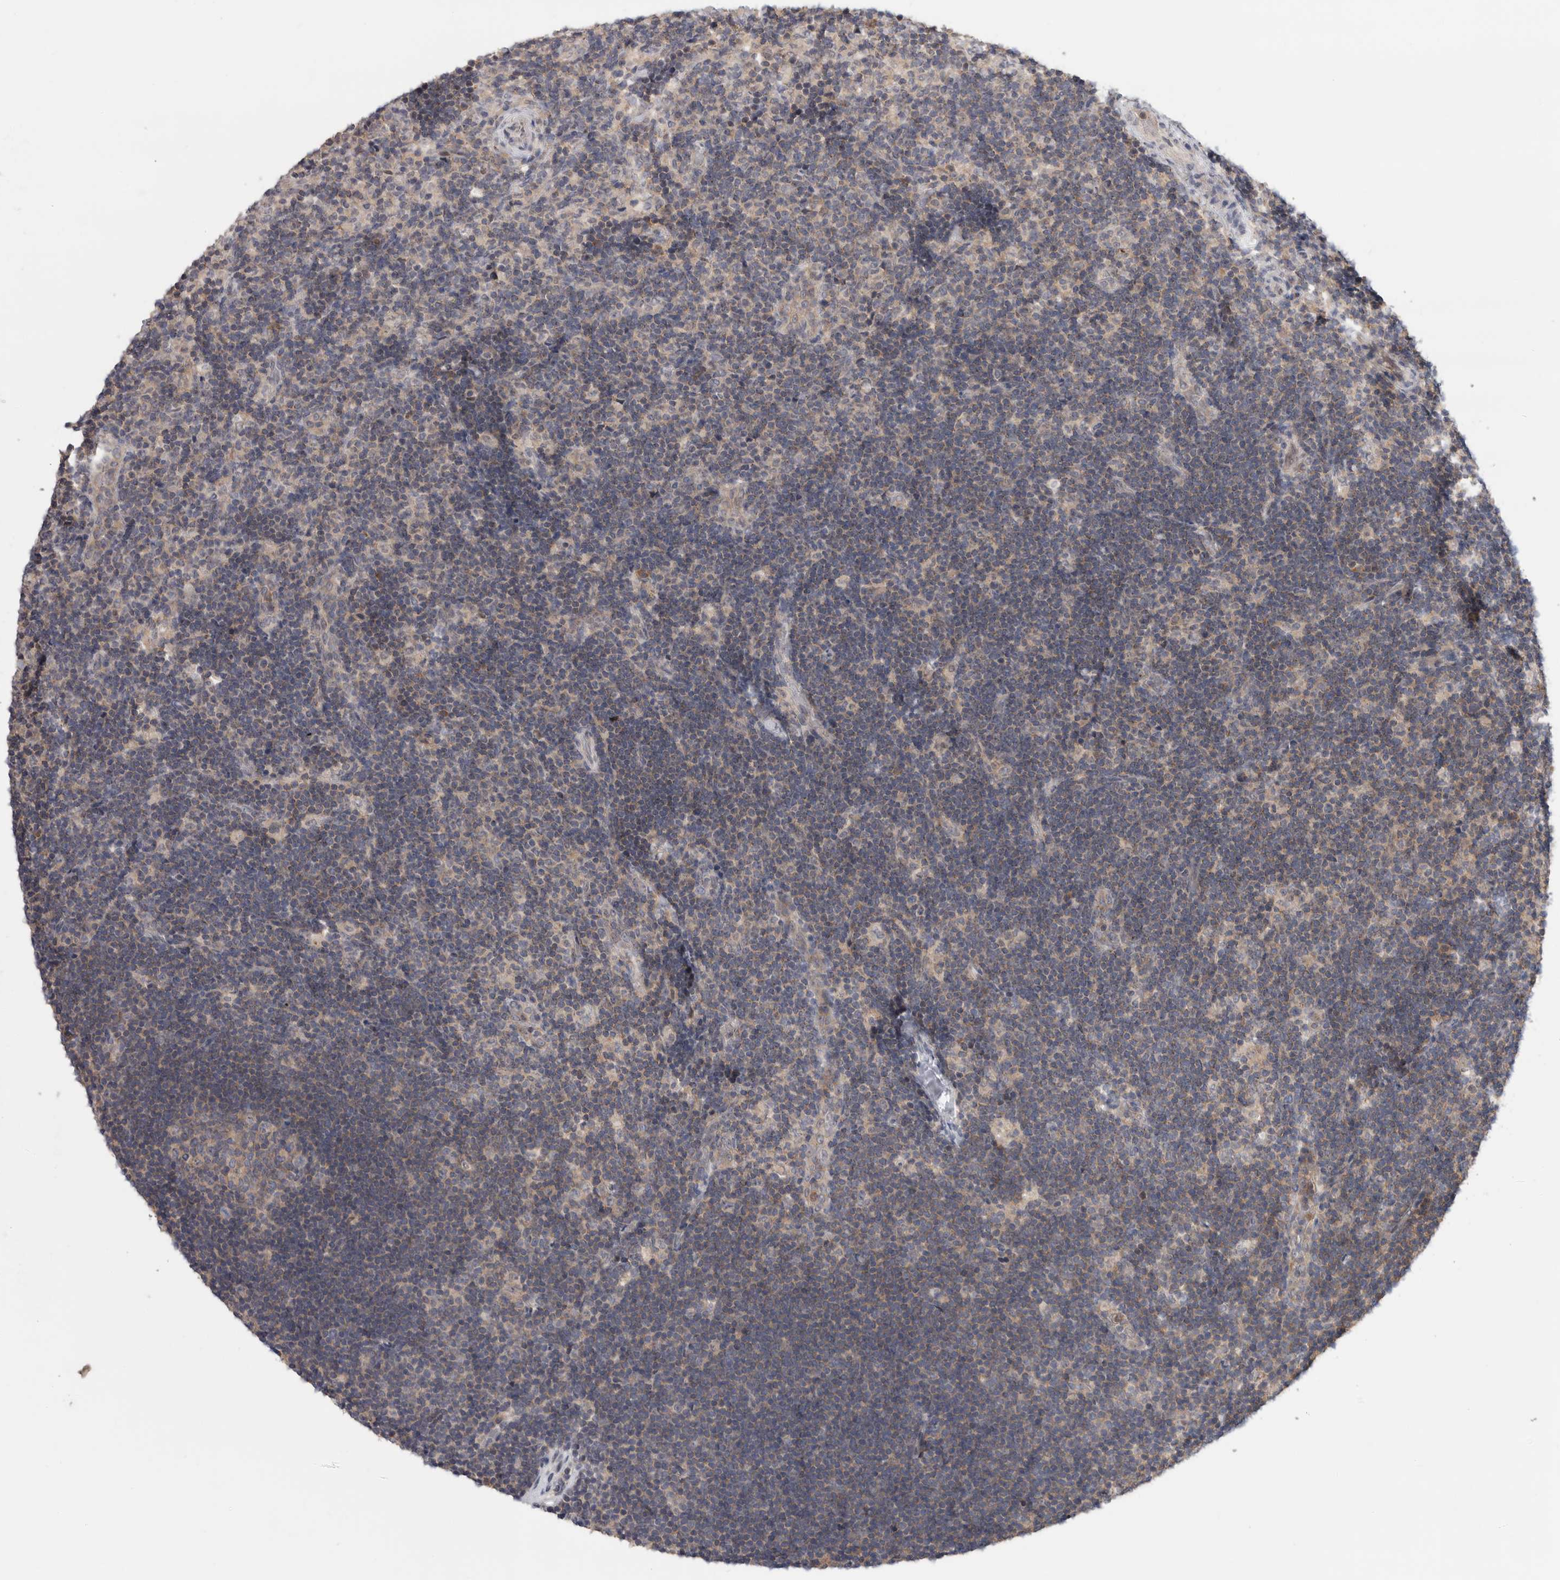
{"staining": {"intensity": "weak", "quantity": ">75%", "location": "cytoplasmic/membranous"}, "tissue": "lymph node", "cell_type": "Germinal center cells", "image_type": "normal", "snomed": [{"axis": "morphology", "description": "Normal tissue, NOS"}, {"axis": "topography", "description": "Lymph node"}], "caption": "Immunohistochemical staining of unremarkable human lymph node exhibits >75% levels of weak cytoplasmic/membranous protein staining in about >75% of germinal center cells. Ihc stains the protein in brown and the nuclei are stained blue.", "gene": "KLK5", "patient": {"sex": "female", "age": 22}}